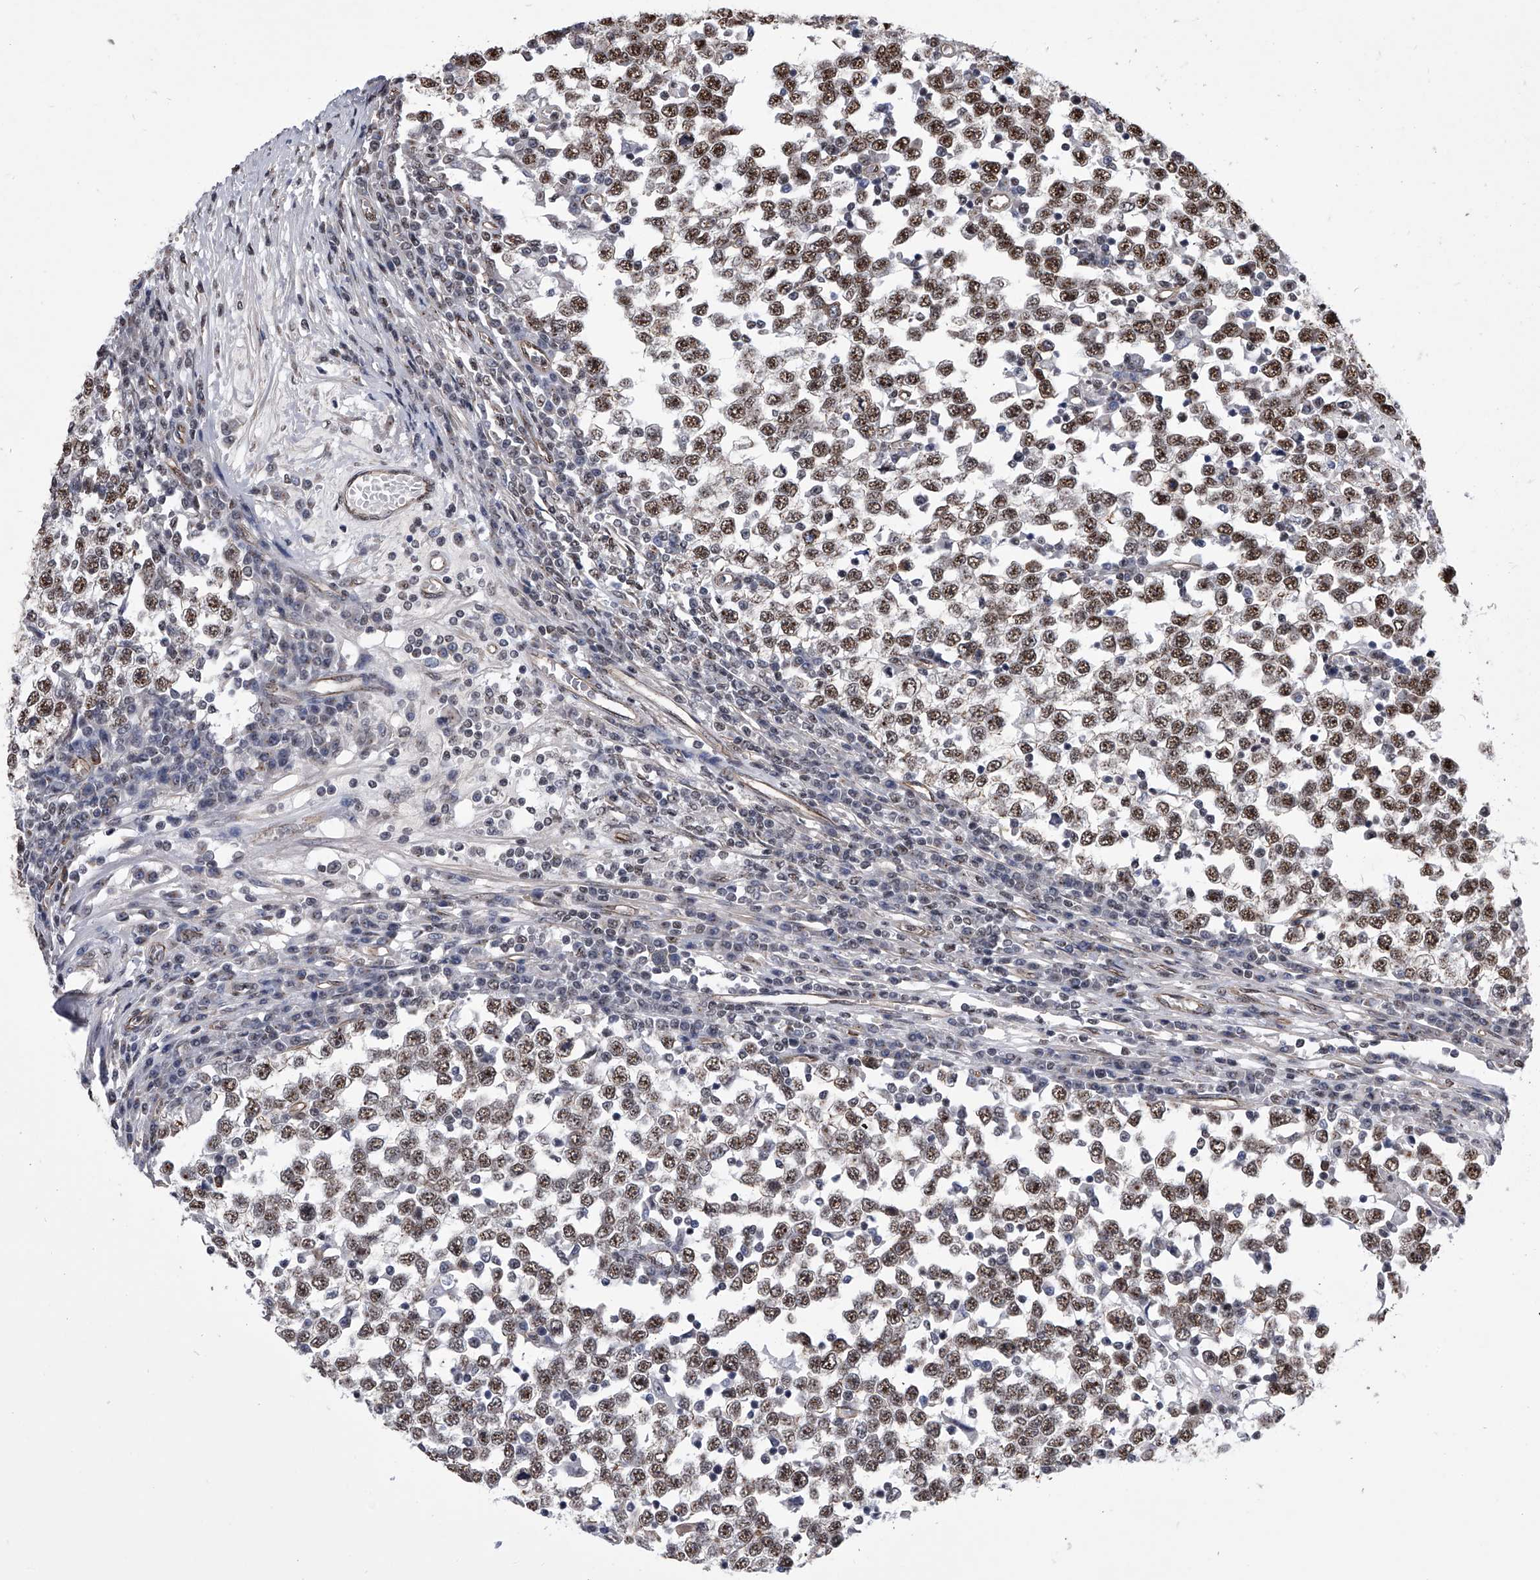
{"staining": {"intensity": "moderate", "quantity": ">75%", "location": "nuclear"}, "tissue": "testis cancer", "cell_type": "Tumor cells", "image_type": "cancer", "snomed": [{"axis": "morphology", "description": "Seminoma, NOS"}, {"axis": "topography", "description": "Testis"}], "caption": "Protein expression analysis of testis cancer demonstrates moderate nuclear expression in approximately >75% of tumor cells.", "gene": "ZNF76", "patient": {"sex": "male", "age": 65}}